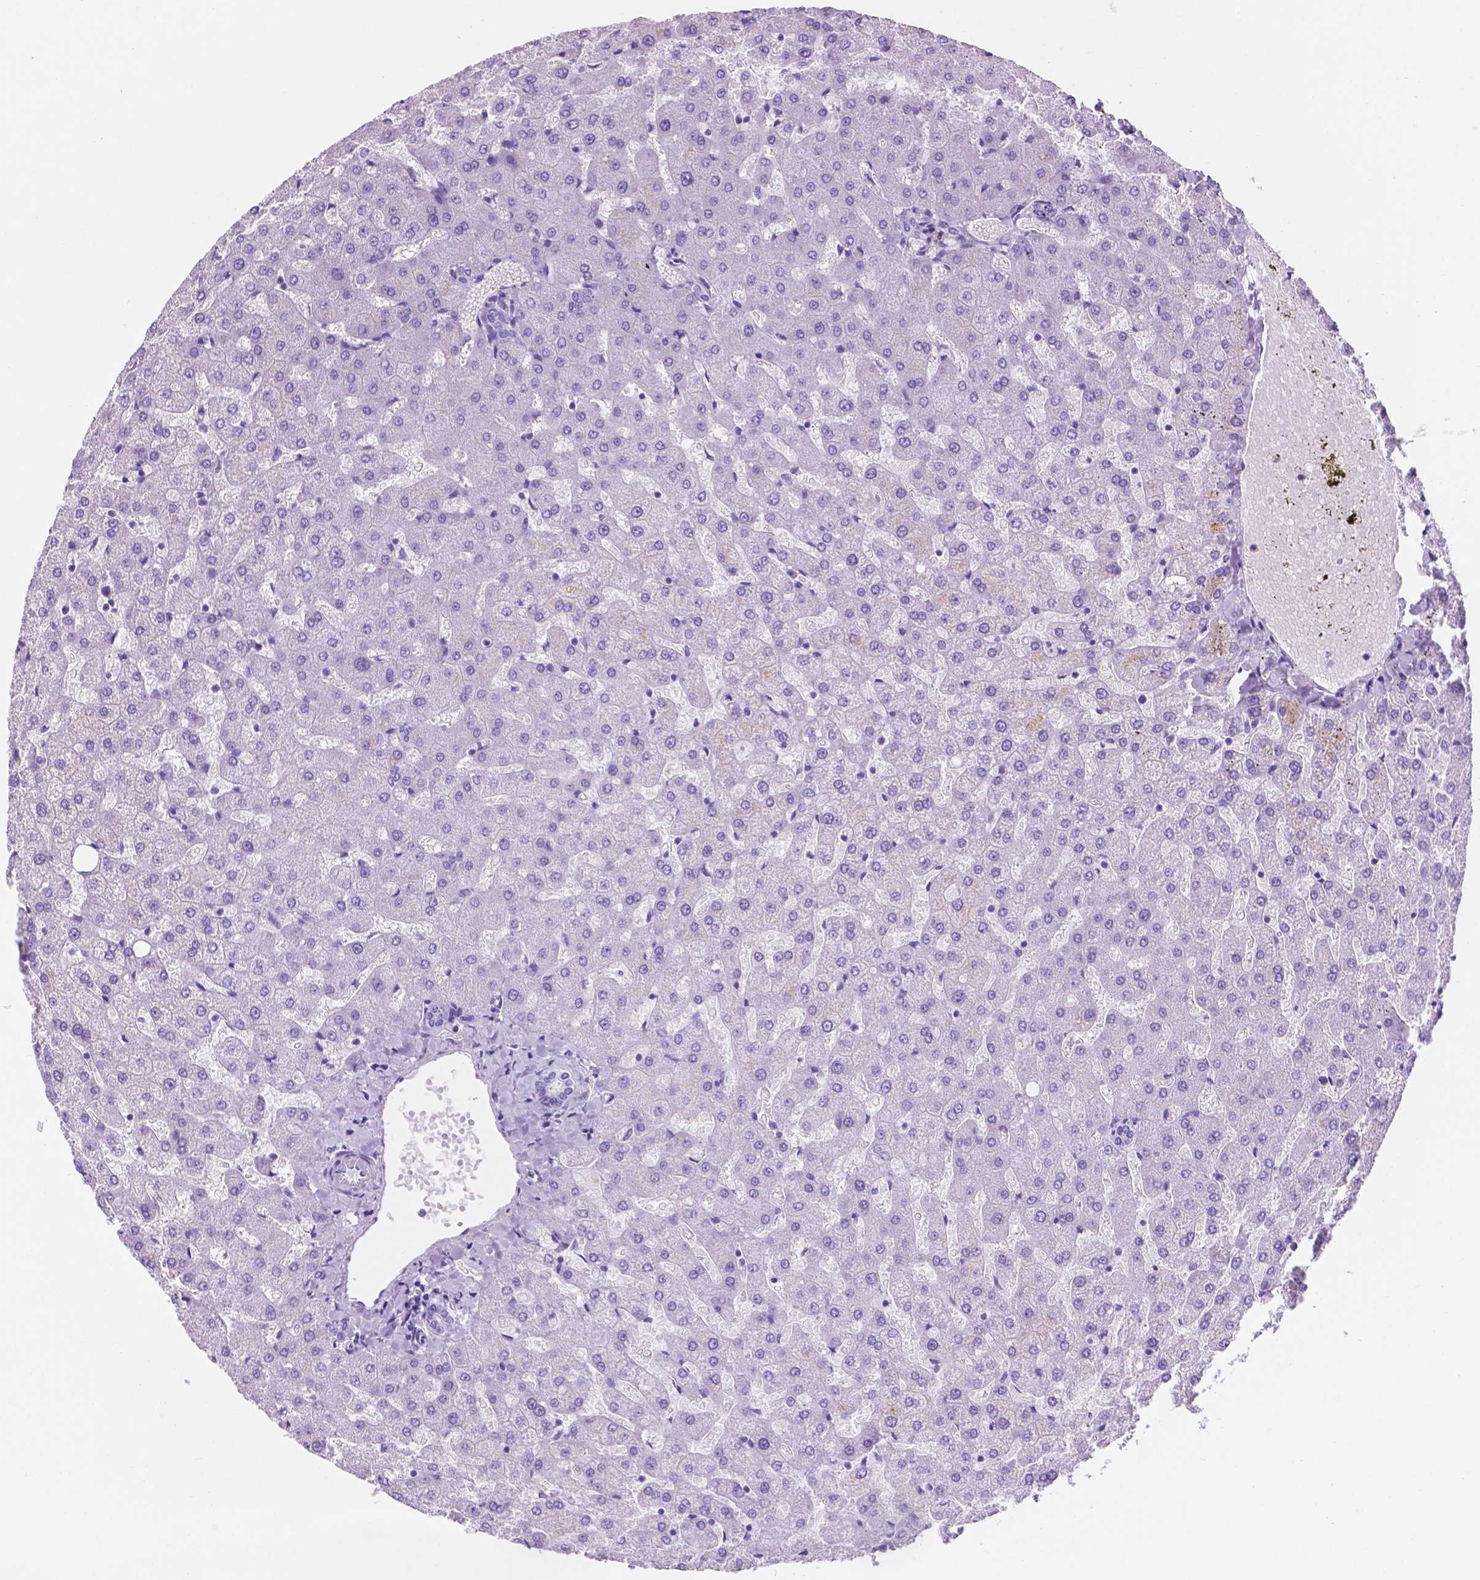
{"staining": {"intensity": "negative", "quantity": "none", "location": "none"}, "tissue": "liver", "cell_type": "Cholangiocytes", "image_type": "normal", "snomed": [{"axis": "morphology", "description": "Normal tissue, NOS"}, {"axis": "topography", "description": "Liver"}], "caption": "The immunohistochemistry image has no significant positivity in cholangiocytes of liver.", "gene": "IGFN1", "patient": {"sex": "female", "age": 50}}